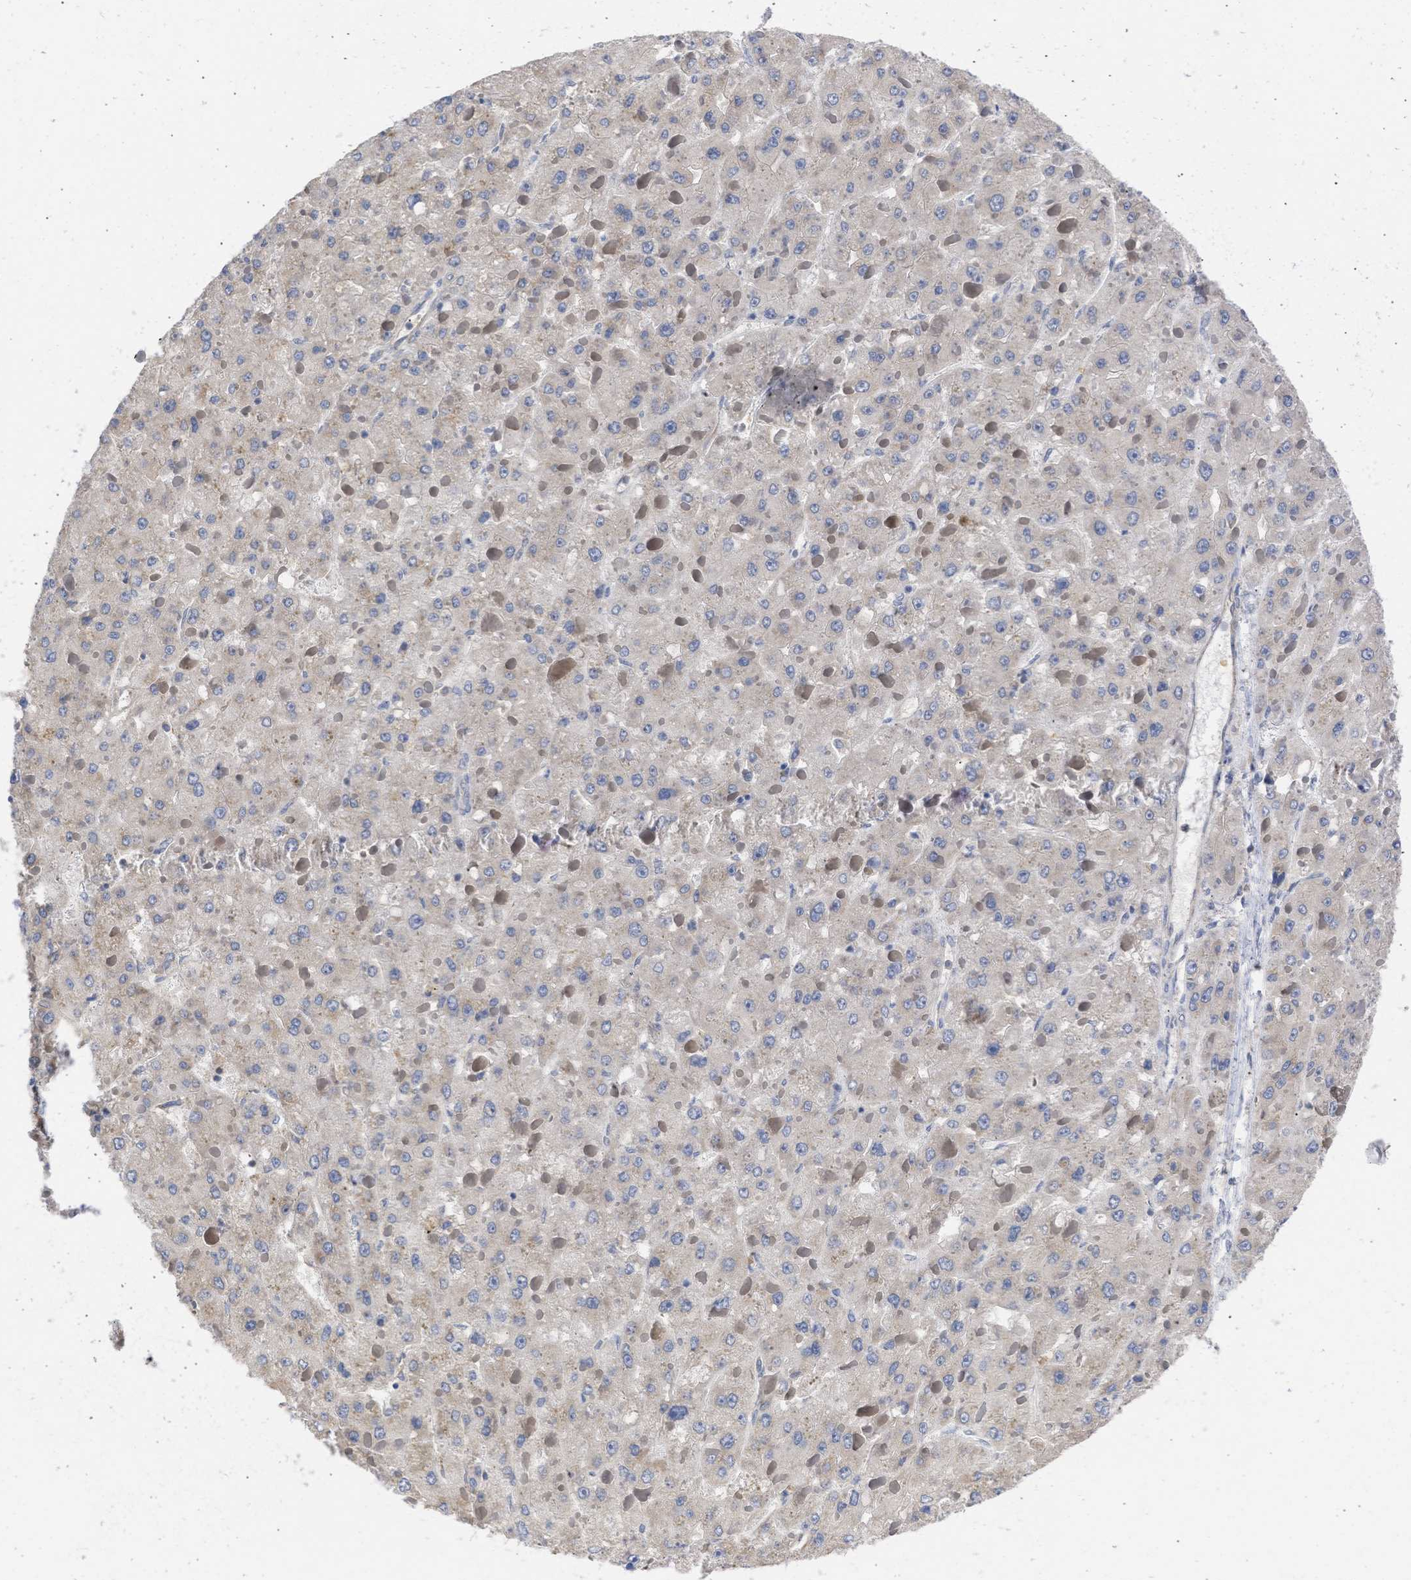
{"staining": {"intensity": "negative", "quantity": "none", "location": "none"}, "tissue": "liver cancer", "cell_type": "Tumor cells", "image_type": "cancer", "snomed": [{"axis": "morphology", "description": "Carcinoma, Hepatocellular, NOS"}, {"axis": "topography", "description": "Liver"}], "caption": "Image shows no significant protein staining in tumor cells of hepatocellular carcinoma (liver).", "gene": "MAP2K3", "patient": {"sex": "female", "age": 73}}